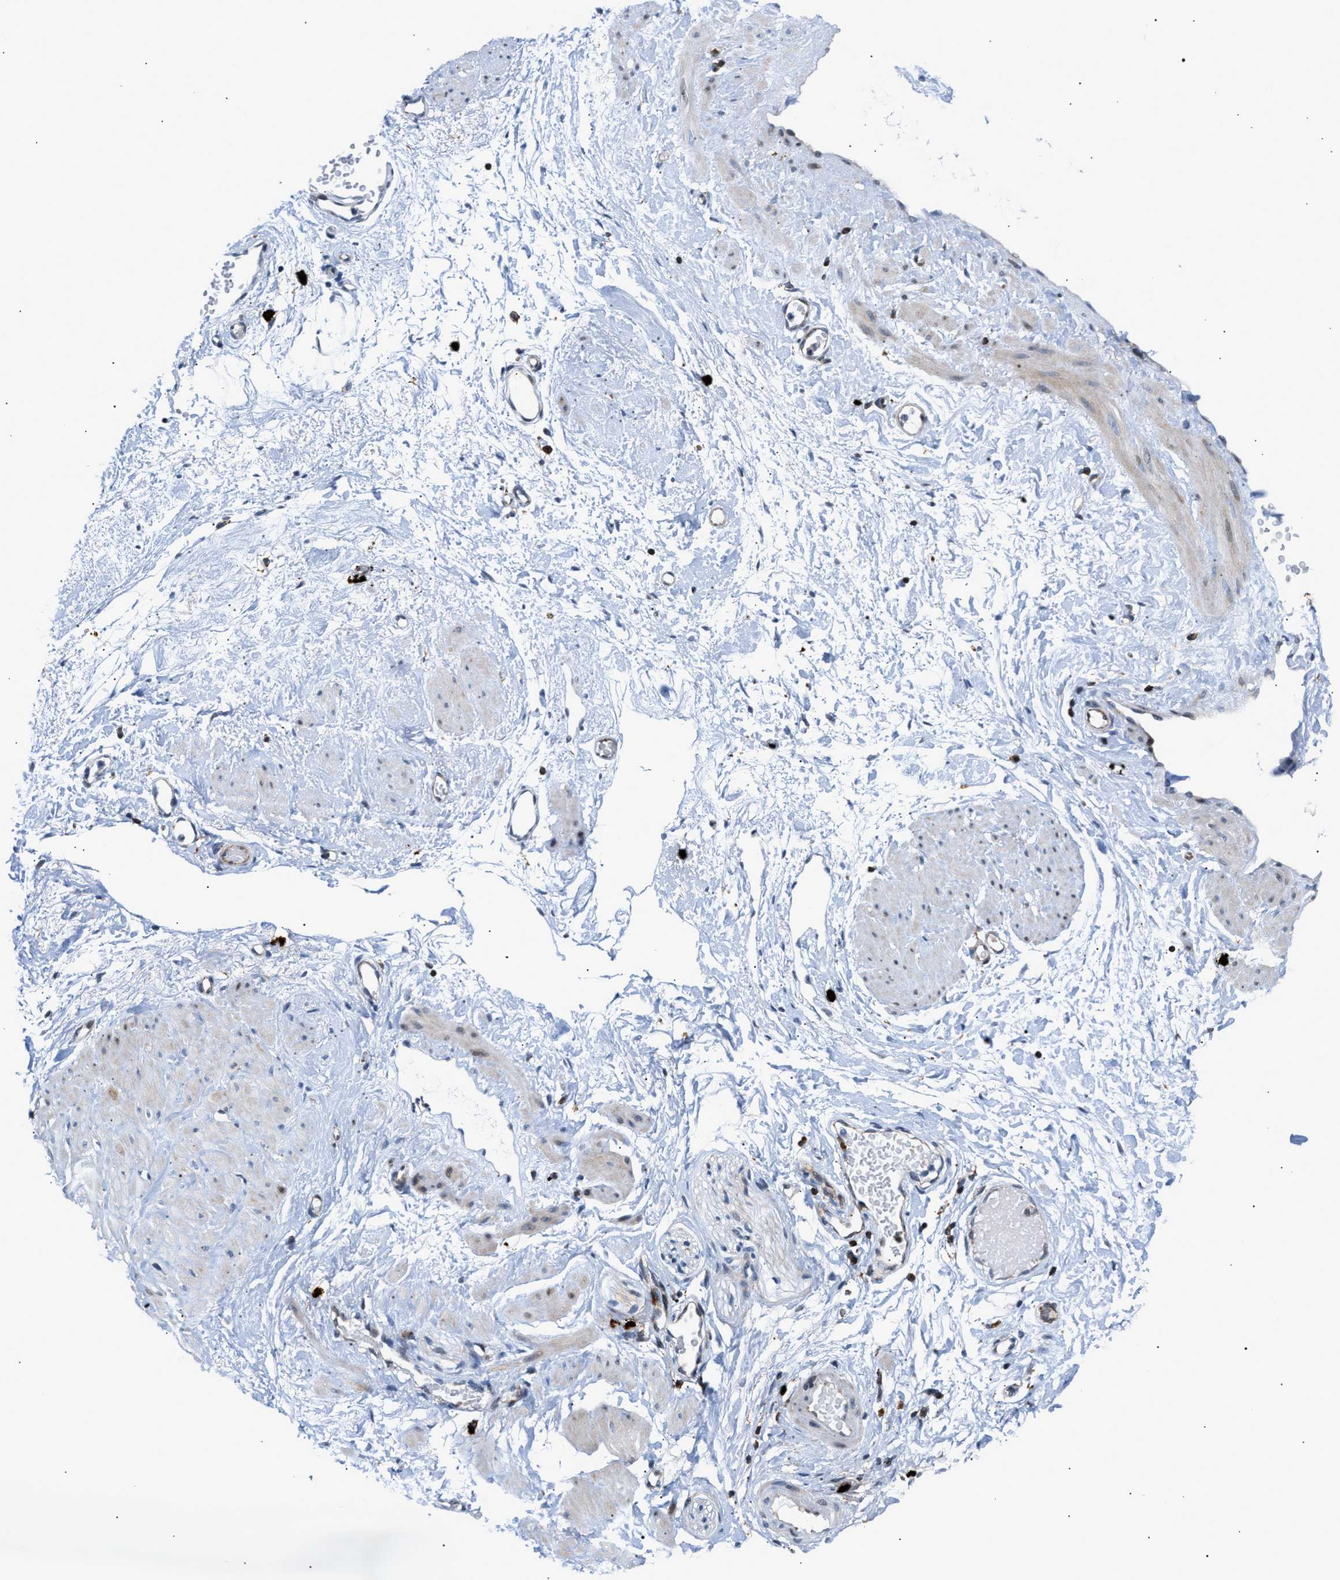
{"staining": {"intensity": "negative", "quantity": "none", "location": "nuclear"}, "tissue": "adipose tissue", "cell_type": "Adipocytes", "image_type": "normal", "snomed": [{"axis": "morphology", "description": "Normal tissue, NOS"}, {"axis": "topography", "description": "Soft tissue"}], "caption": "This is an IHC micrograph of benign human adipose tissue. There is no expression in adipocytes.", "gene": "ATP9A", "patient": {"sex": "male", "age": 72}}